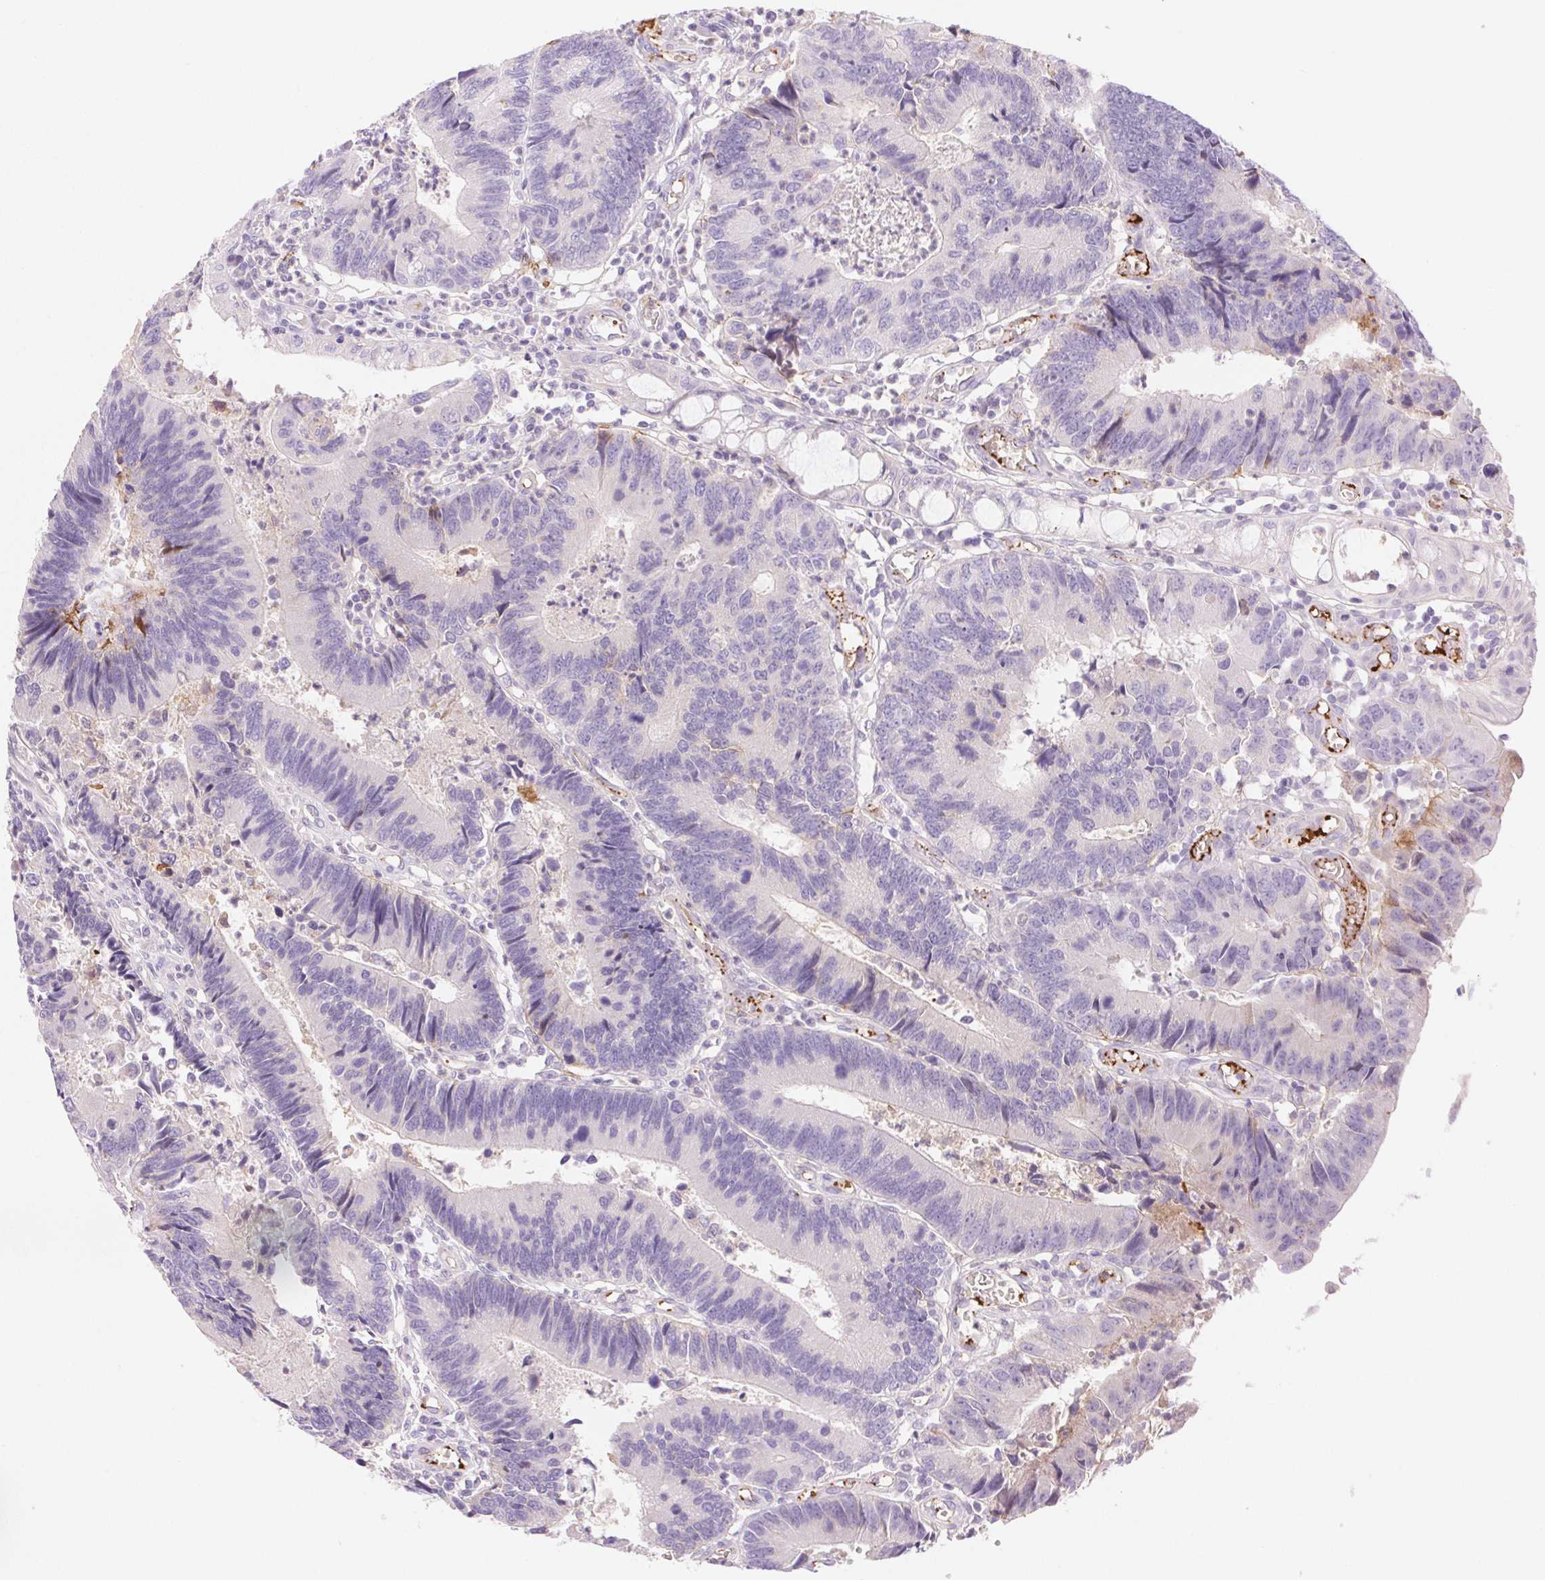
{"staining": {"intensity": "negative", "quantity": "none", "location": "none"}, "tissue": "colorectal cancer", "cell_type": "Tumor cells", "image_type": "cancer", "snomed": [{"axis": "morphology", "description": "Adenocarcinoma, NOS"}, {"axis": "topography", "description": "Colon"}], "caption": "DAB immunohistochemical staining of adenocarcinoma (colorectal) demonstrates no significant staining in tumor cells.", "gene": "FGA", "patient": {"sex": "female", "age": 67}}